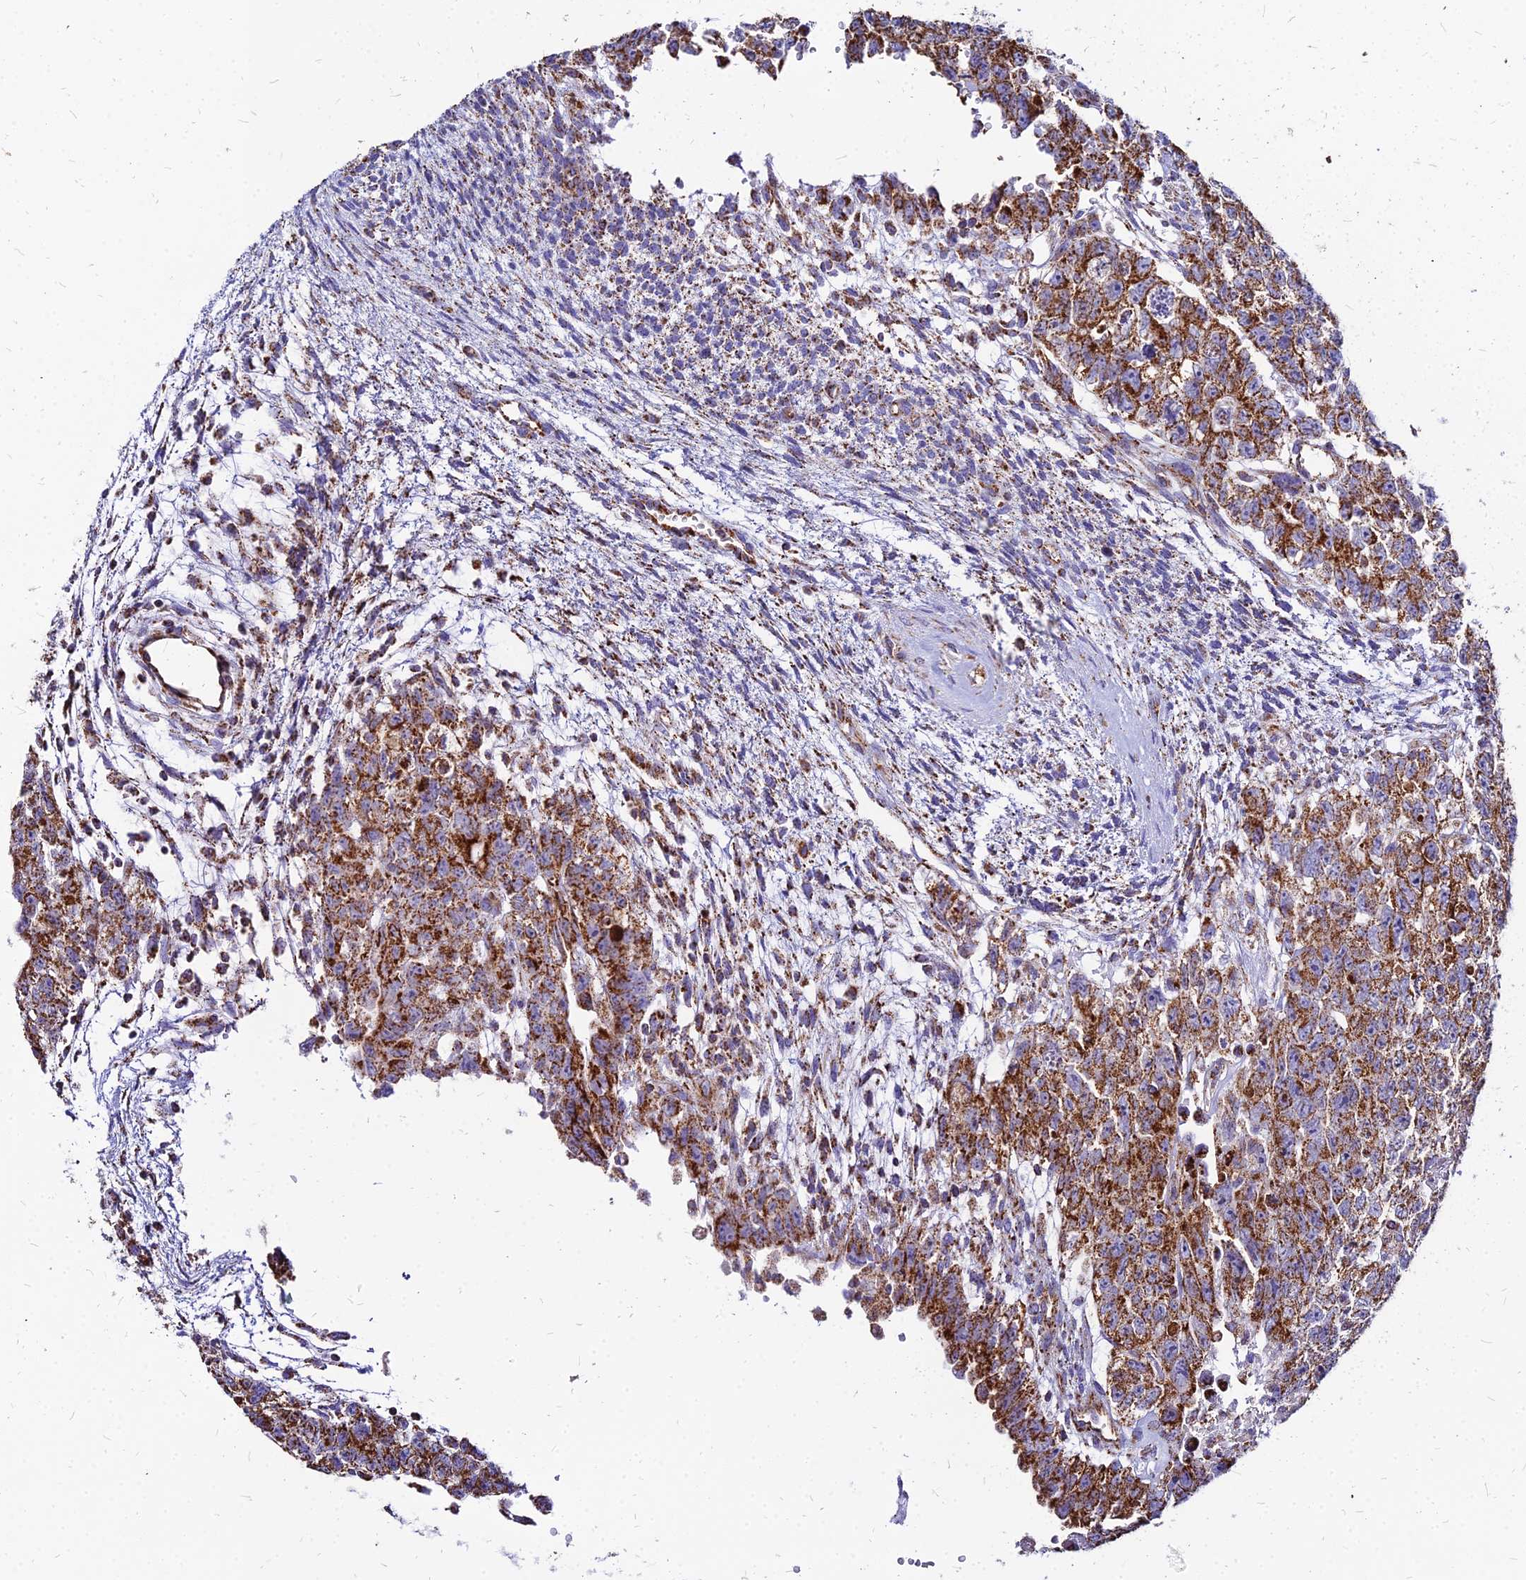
{"staining": {"intensity": "moderate", "quantity": ">75%", "location": "cytoplasmic/membranous"}, "tissue": "testis cancer", "cell_type": "Tumor cells", "image_type": "cancer", "snomed": [{"axis": "morphology", "description": "Carcinoma, Embryonal, NOS"}, {"axis": "topography", "description": "Testis"}], "caption": "The histopathology image exhibits immunohistochemical staining of testis cancer. There is moderate cytoplasmic/membranous staining is present in about >75% of tumor cells.", "gene": "DLD", "patient": {"sex": "male", "age": 26}}